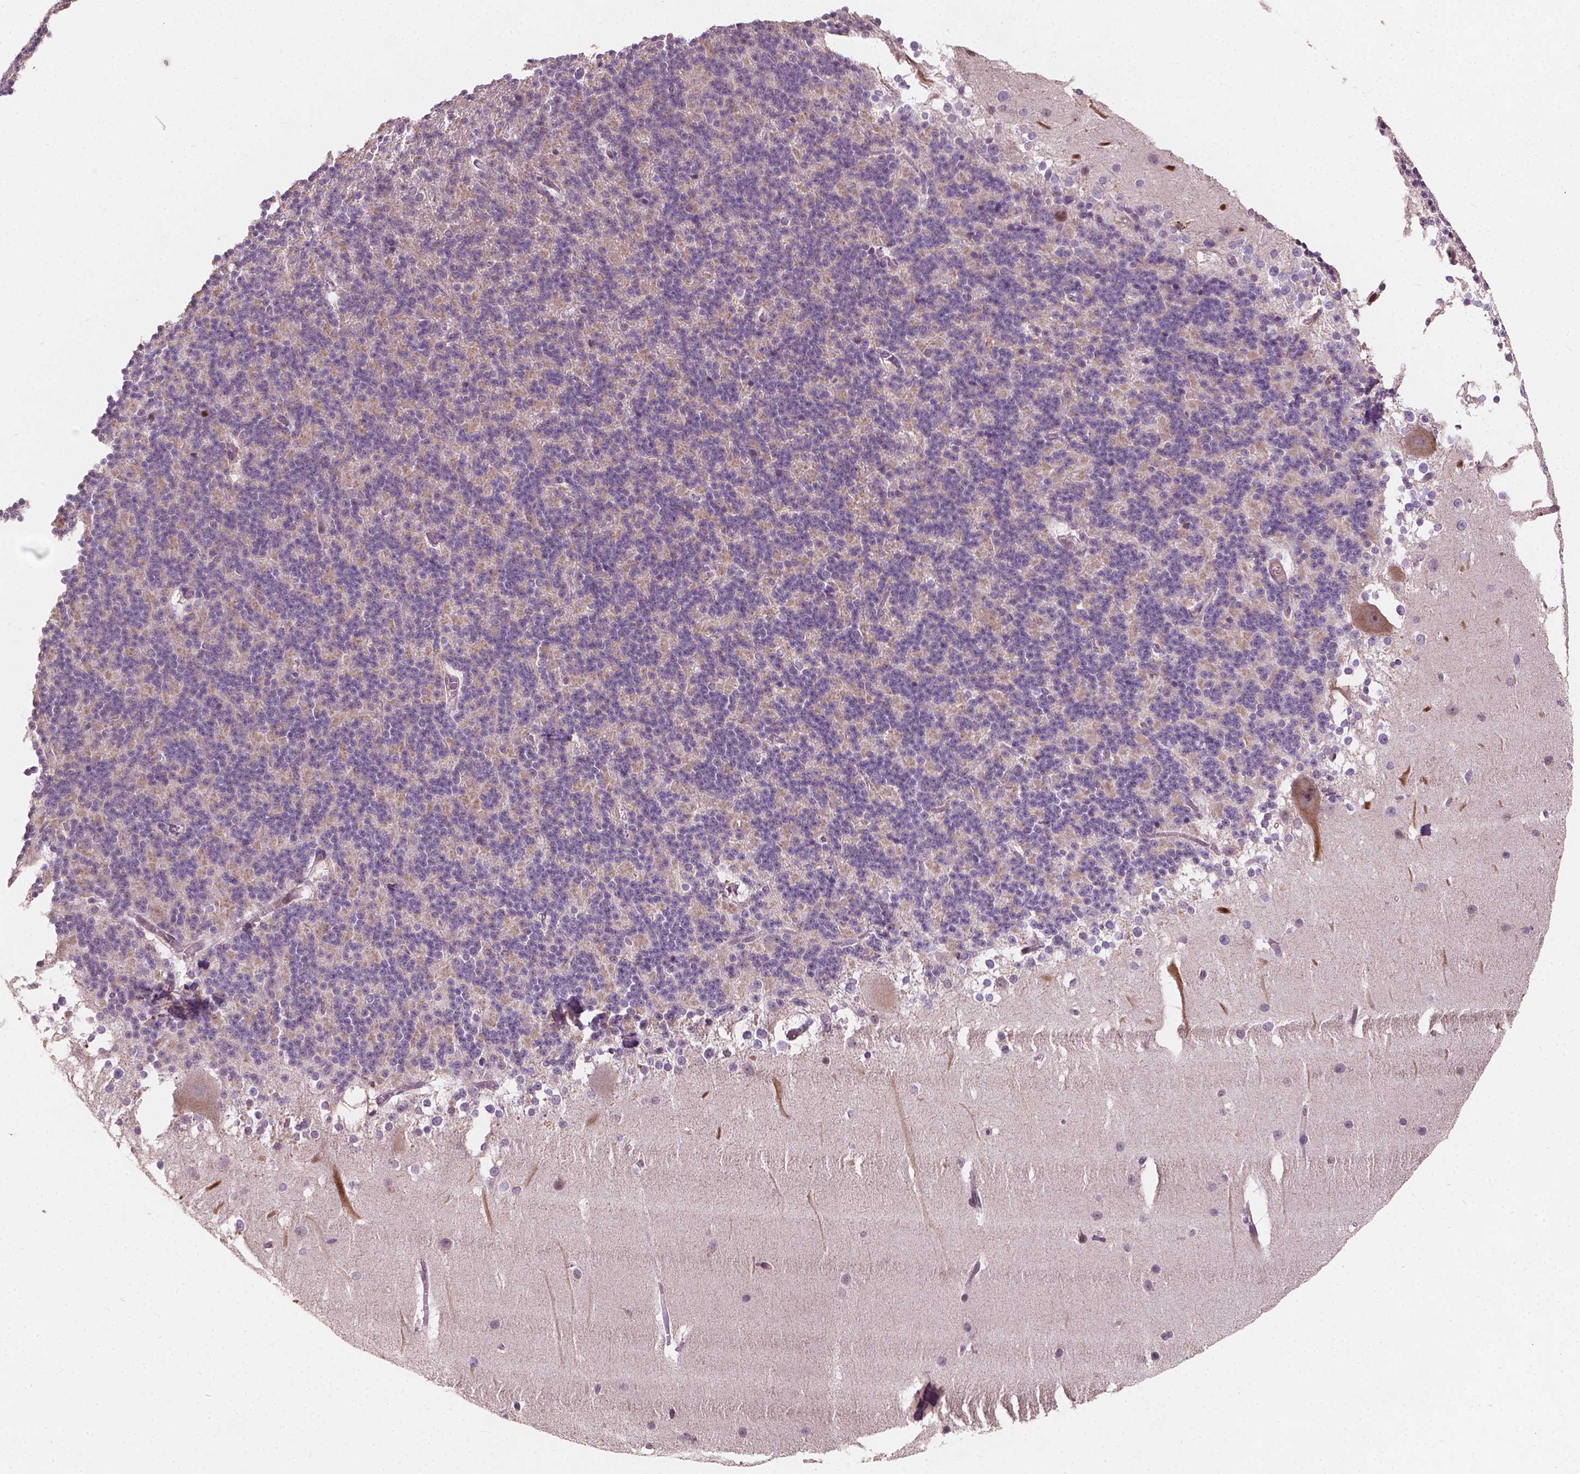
{"staining": {"intensity": "weak", "quantity": "25%-75%", "location": "cytoplasmic/membranous"}, "tissue": "cerebellum", "cell_type": "Cells in granular layer", "image_type": "normal", "snomed": [{"axis": "morphology", "description": "Normal tissue, NOS"}, {"axis": "topography", "description": "Cerebellum"}], "caption": "Protein expression analysis of normal cerebellum shows weak cytoplasmic/membranous staining in approximately 25%-75% of cells in granular layer.", "gene": "DUSP16", "patient": {"sex": "female", "age": 19}}